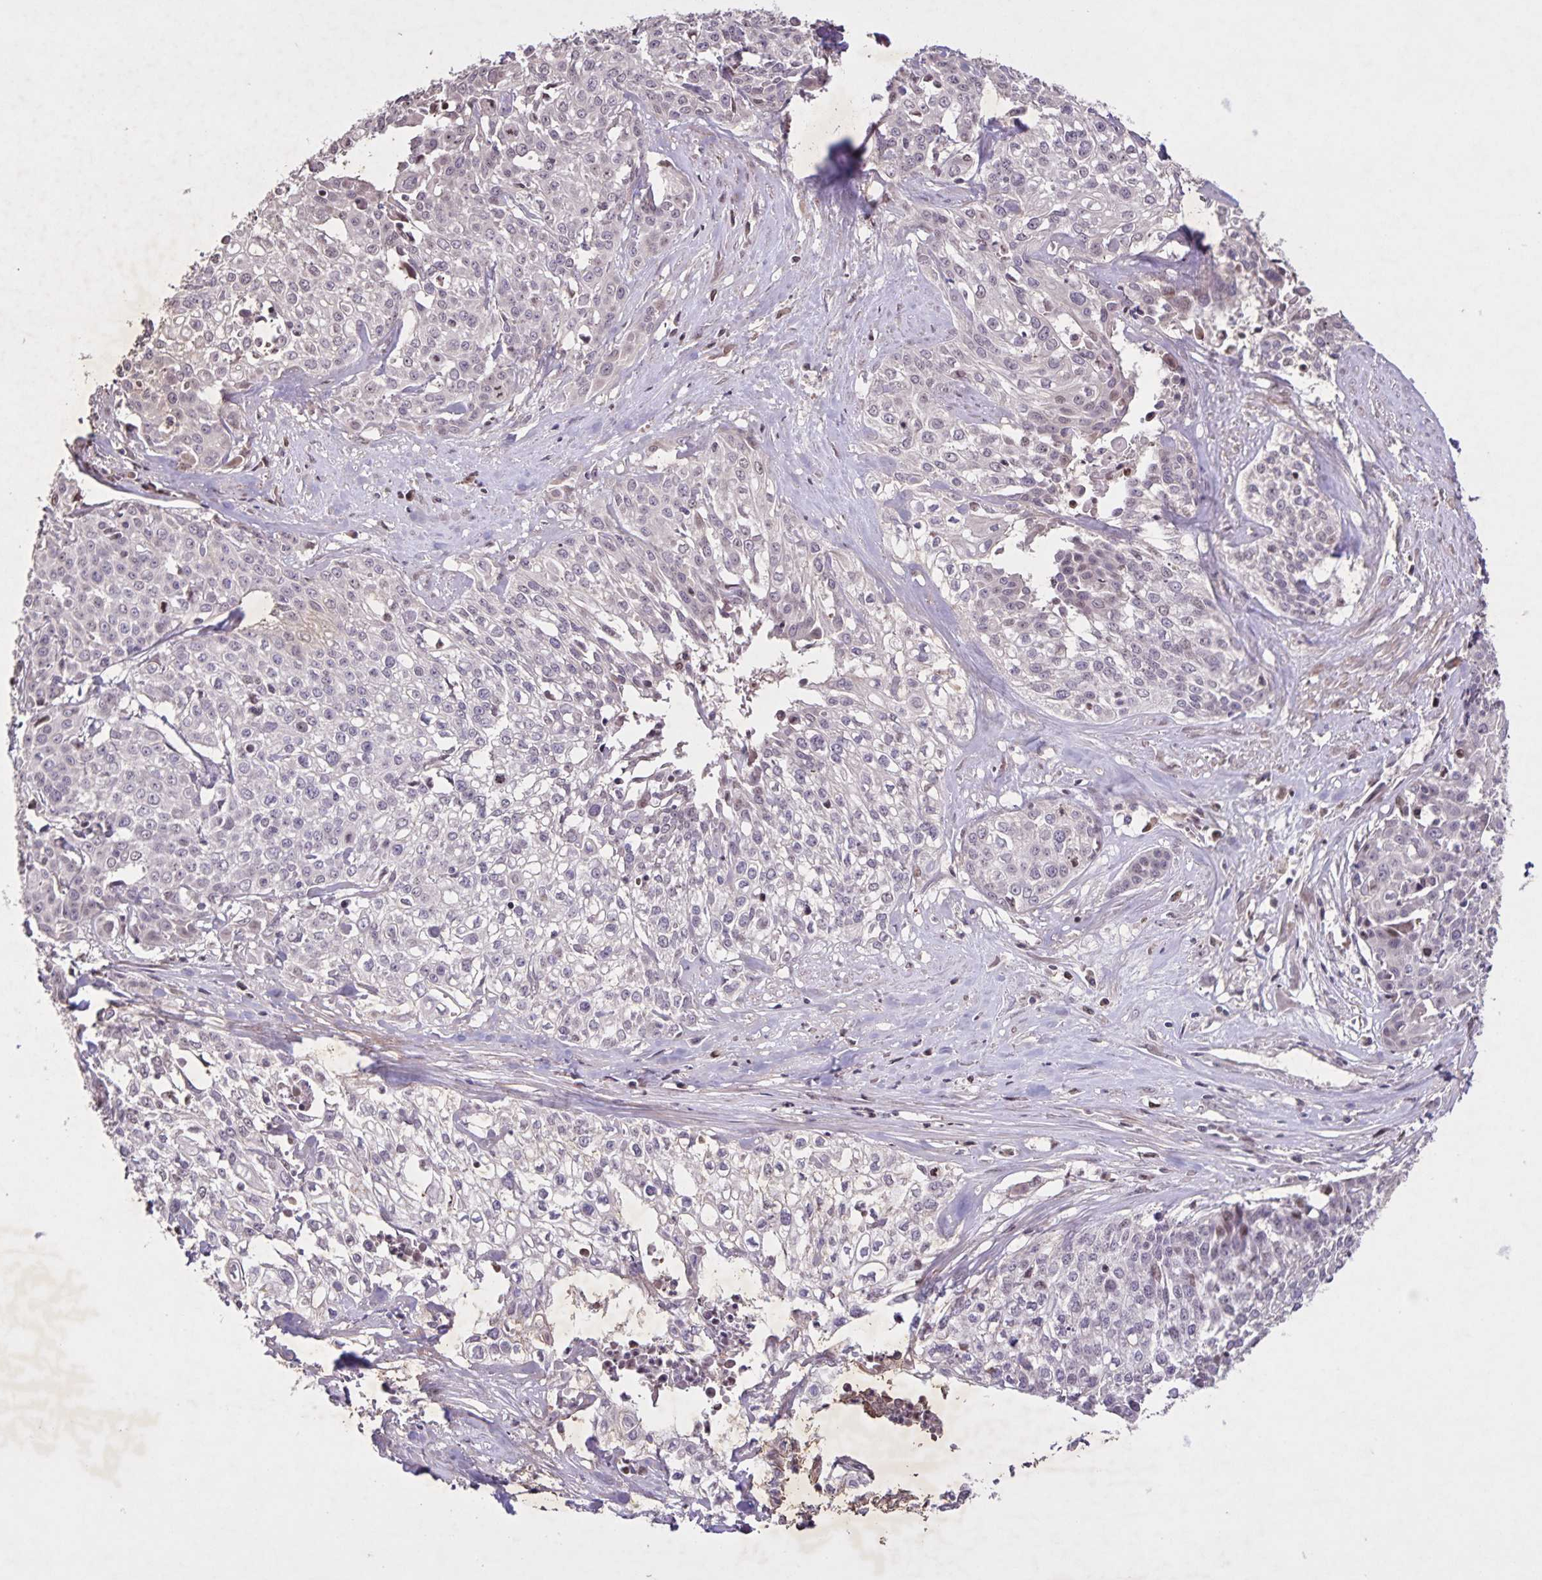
{"staining": {"intensity": "moderate", "quantity": "<25%", "location": "nuclear"}, "tissue": "cervical cancer", "cell_type": "Tumor cells", "image_type": "cancer", "snomed": [{"axis": "morphology", "description": "Squamous cell carcinoma, NOS"}, {"axis": "topography", "description": "Cervix"}], "caption": "Immunohistochemical staining of cervical squamous cell carcinoma shows low levels of moderate nuclear staining in about <25% of tumor cells. The staining was performed using DAB (3,3'-diaminobenzidine) to visualize the protein expression in brown, while the nuclei were stained in blue with hematoxylin (Magnification: 20x).", "gene": "GDF2", "patient": {"sex": "female", "age": 39}}